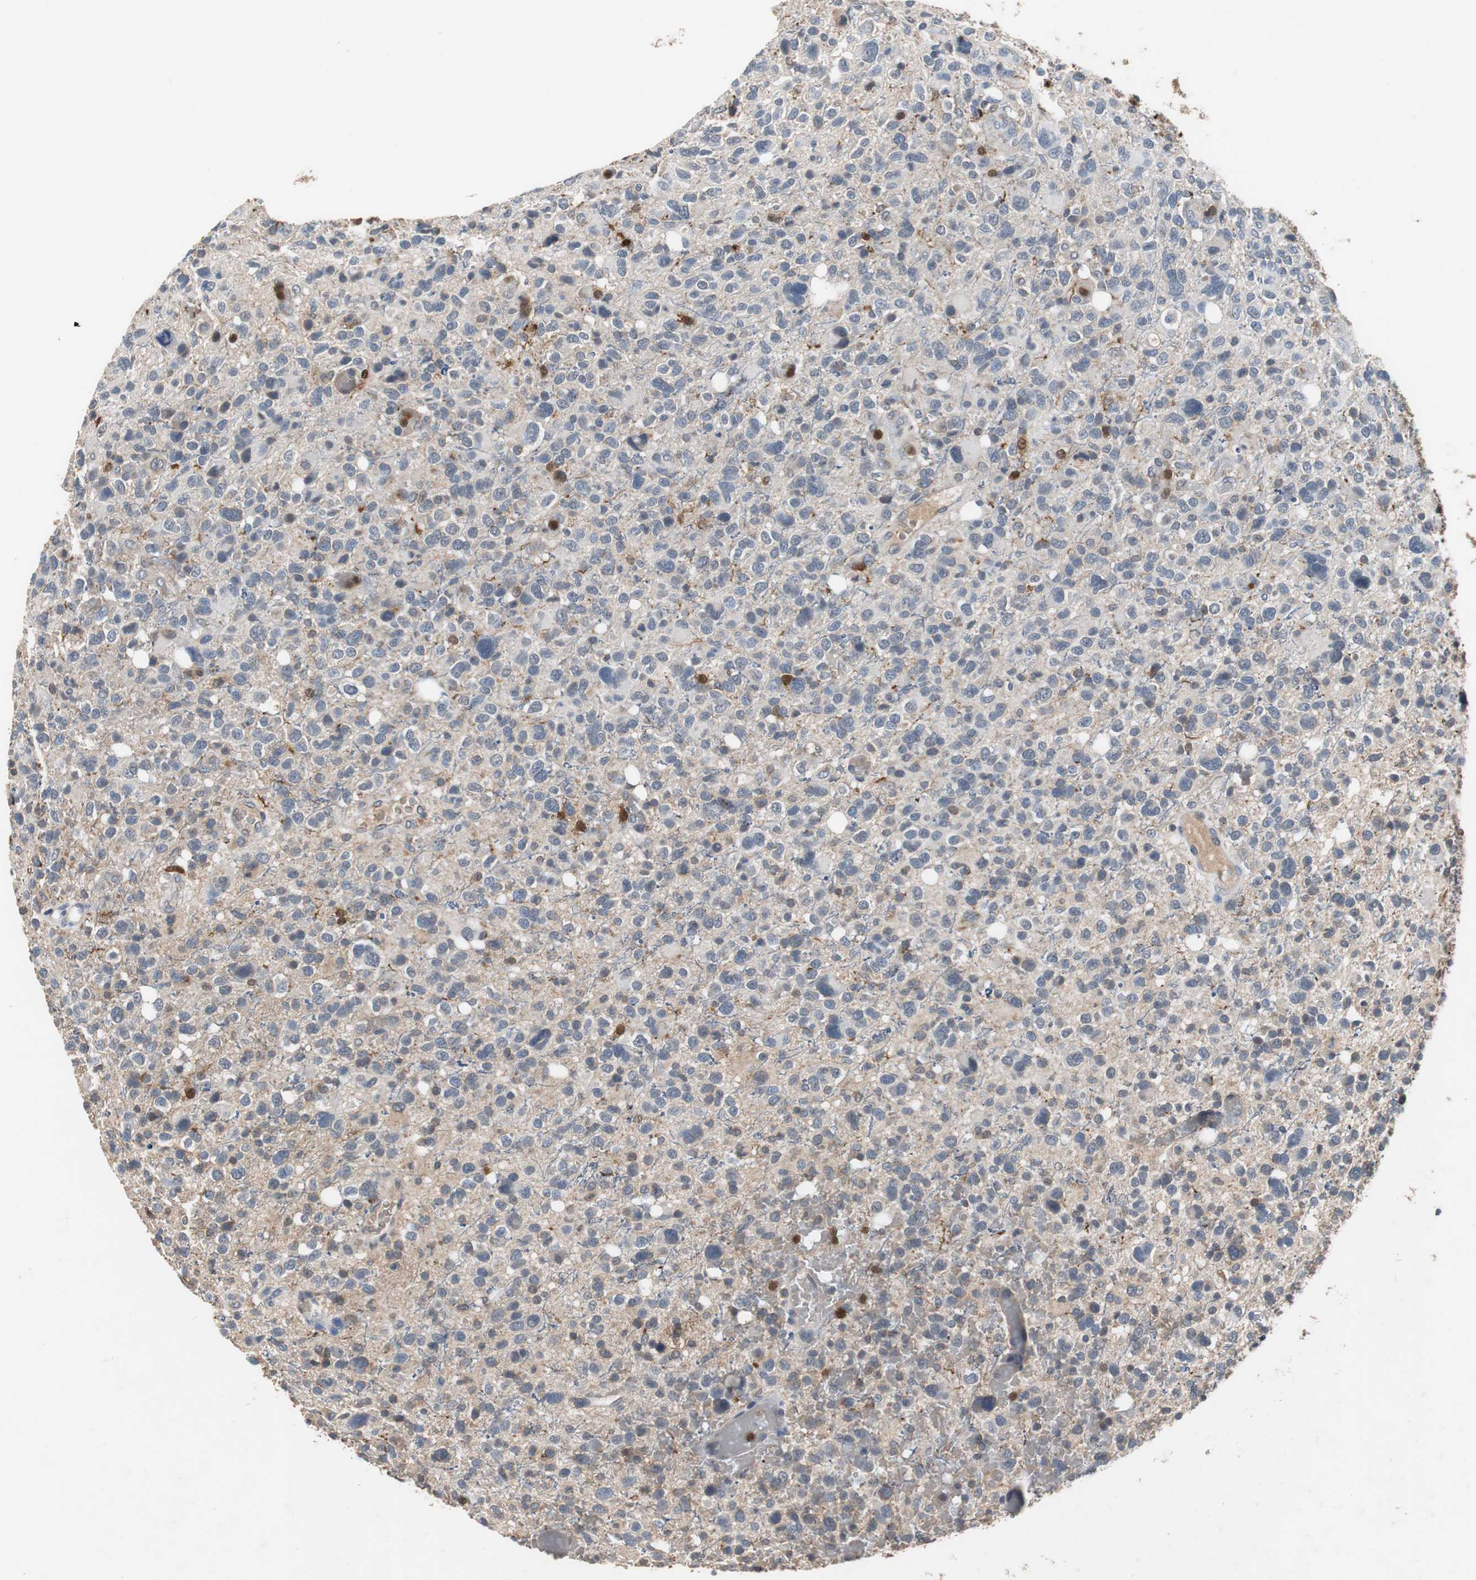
{"staining": {"intensity": "weak", "quantity": "25%-75%", "location": "cytoplasmic/membranous"}, "tissue": "glioma", "cell_type": "Tumor cells", "image_type": "cancer", "snomed": [{"axis": "morphology", "description": "Glioma, malignant, High grade"}, {"axis": "topography", "description": "Brain"}], "caption": "Brown immunohistochemical staining in human malignant glioma (high-grade) reveals weak cytoplasmic/membranous expression in approximately 25%-75% of tumor cells. The protein is stained brown, and the nuclei are stained in blue (DAB IHC with brightfield microscopy, high magnification).", "gene": "CALB2", "patient": {"sex": "male", "age": 48}}